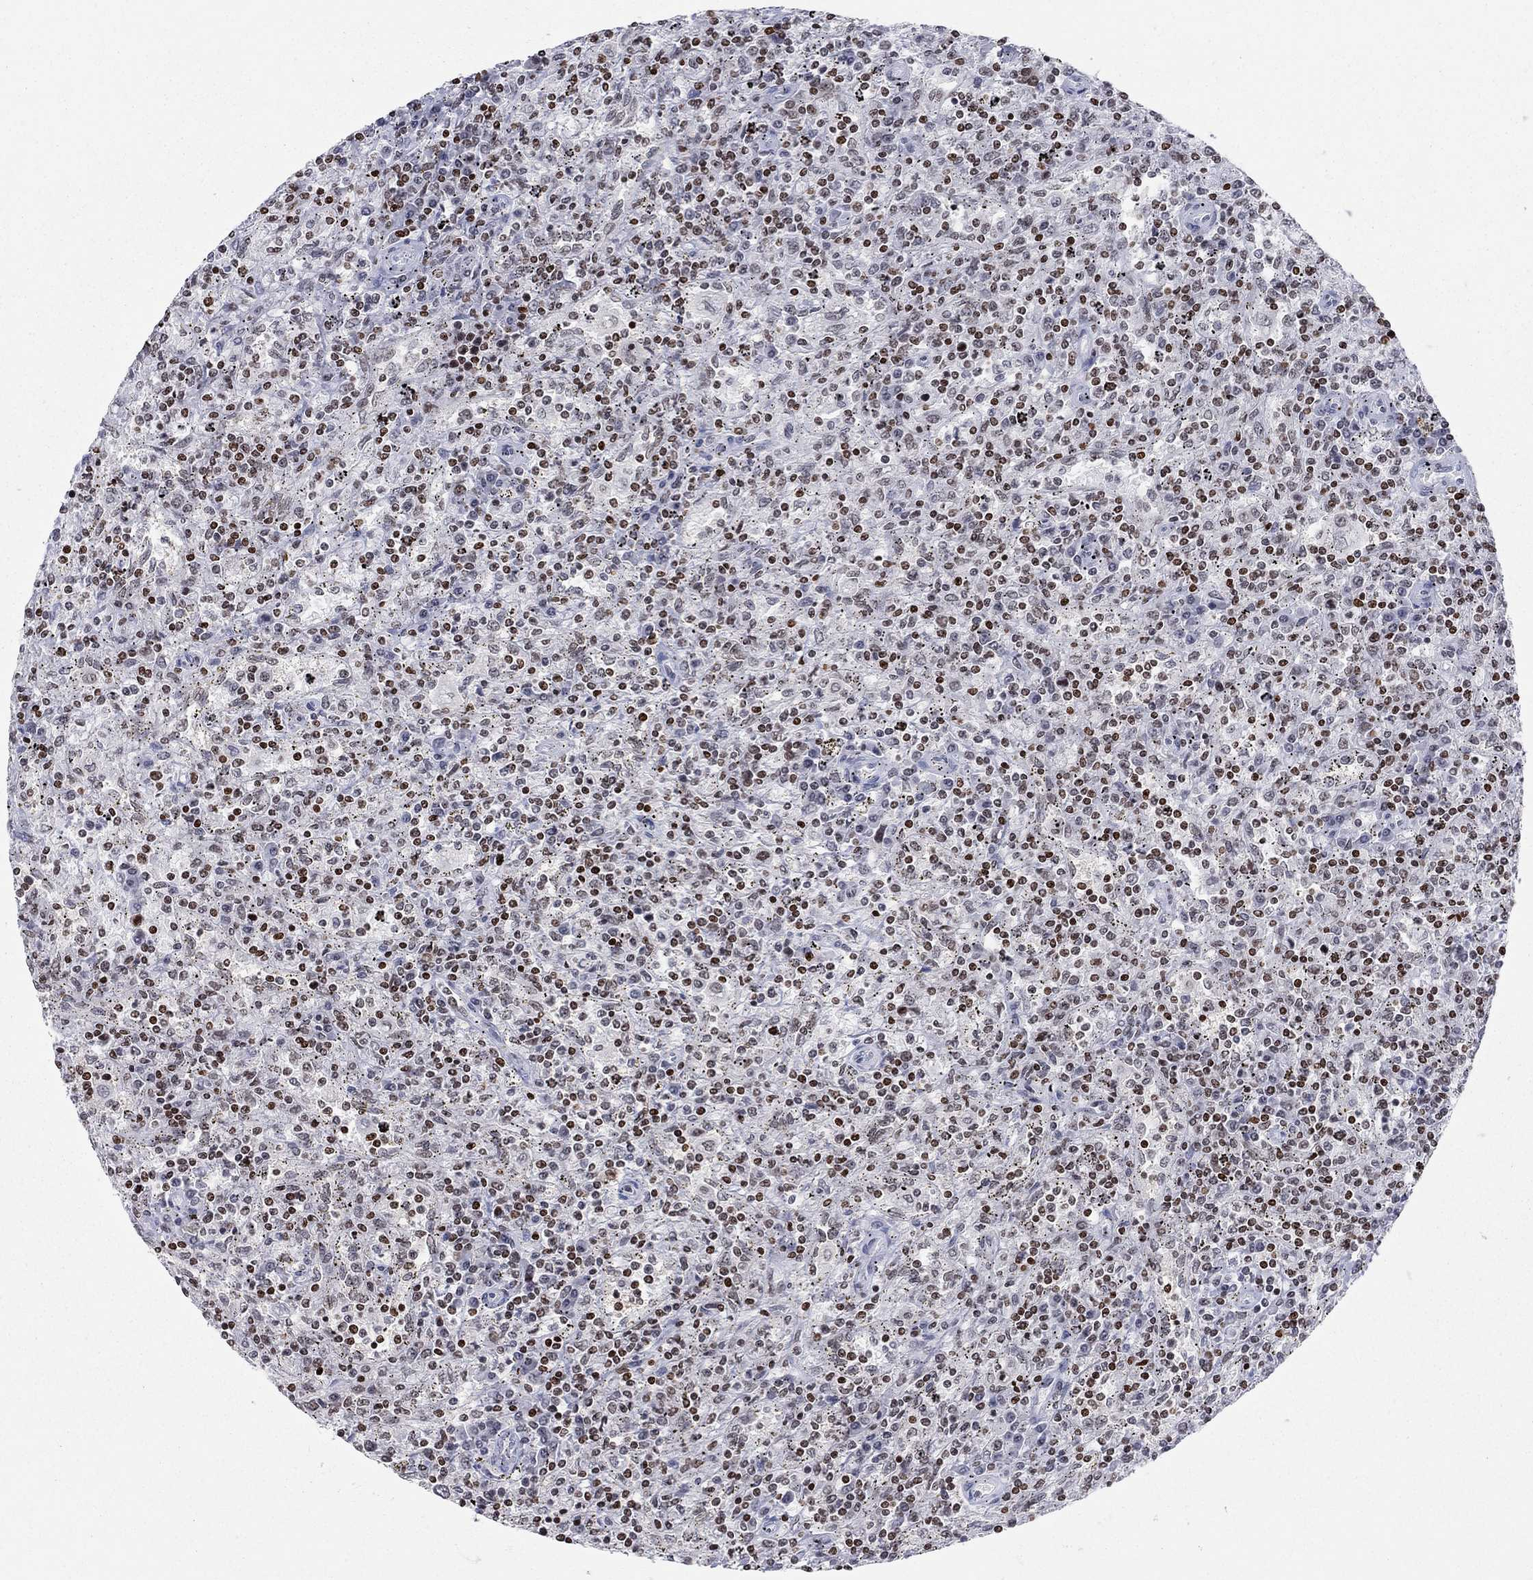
{"staining": {"intensity": "moderate", "quantity": "<25%", "location": "nuclear"}, "tissue": "lymphoma", "cell_type": "Tumor cells", "image_type": "cancer", "snomed": [{"axis": "morphology", "description": "Malignant lymphoma, non-Hodgkin's type, Low grade"}, {"axis": "topography", "description": "Spleen"}], "caption": "High-magnification brightfield microscopy of lymphoma stained with DAB (brown) and counterstained with hematoxylin (blue). tumor cells exhibit moderate nuclear positivity is identified in approximately<25% of cells.", "gene": "H2AX", "patient": {"sex": "male", "age": 62}}